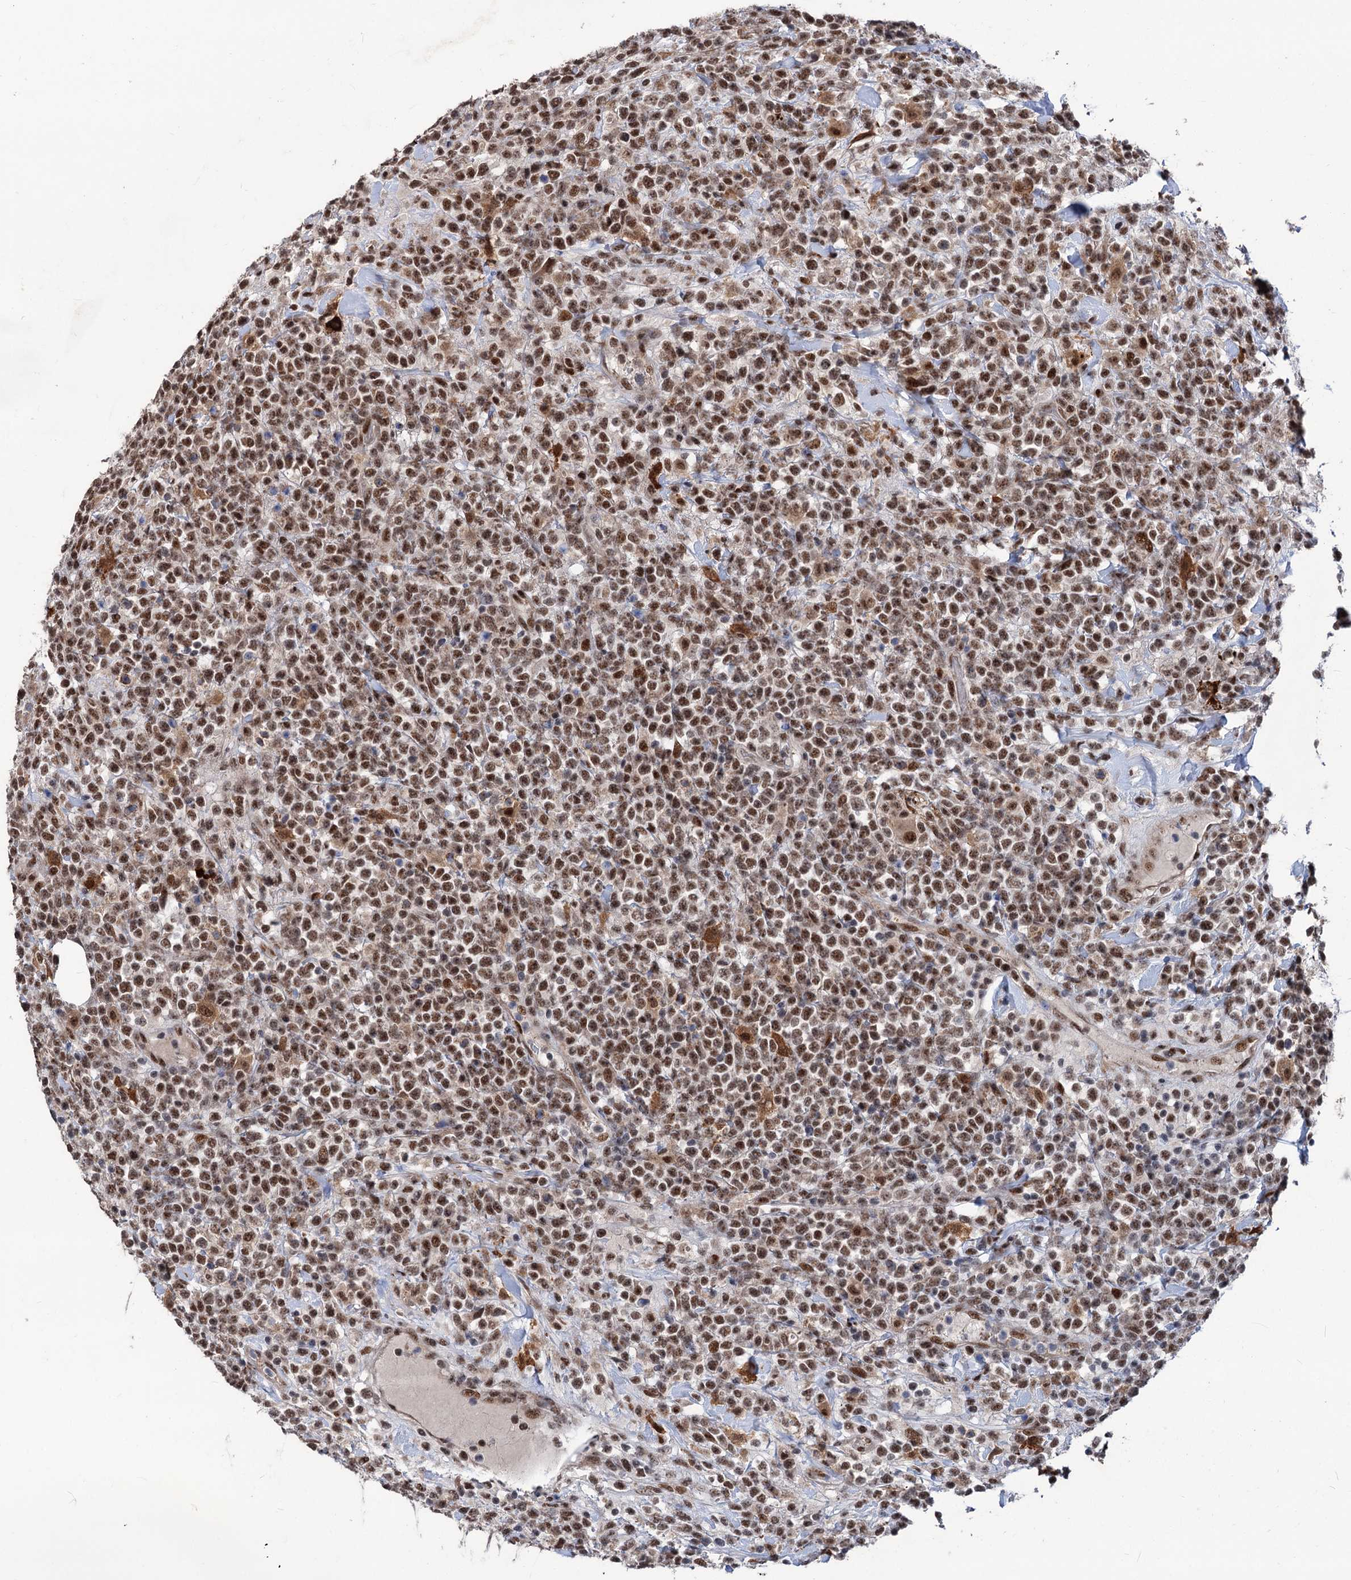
{"staining": {"intensity": "moderate", "quantity": ">75%", "location": "nuclear"}, "tissue": "lymphoma", "cell_type": "Tumor cells", "image_type": "cancer", "snomed": [{"axis": "morphology", "description": "Malignant lymphoma, non-Hodgkin's type, High grade"}, {"axis": "topography", "description": "Colon"}], "caption": "Moderate nuclear protein staining is seen in approximately >75% of tumor cells in lymphoma. The staining was performed using DAB (3,3'-diaminobenzidine), with brown indicating positive protein expression. Nuclei are stained blue with hematoxylin.", "gene": "PHF8", "patient": {"sex": "female", "age": 53}}